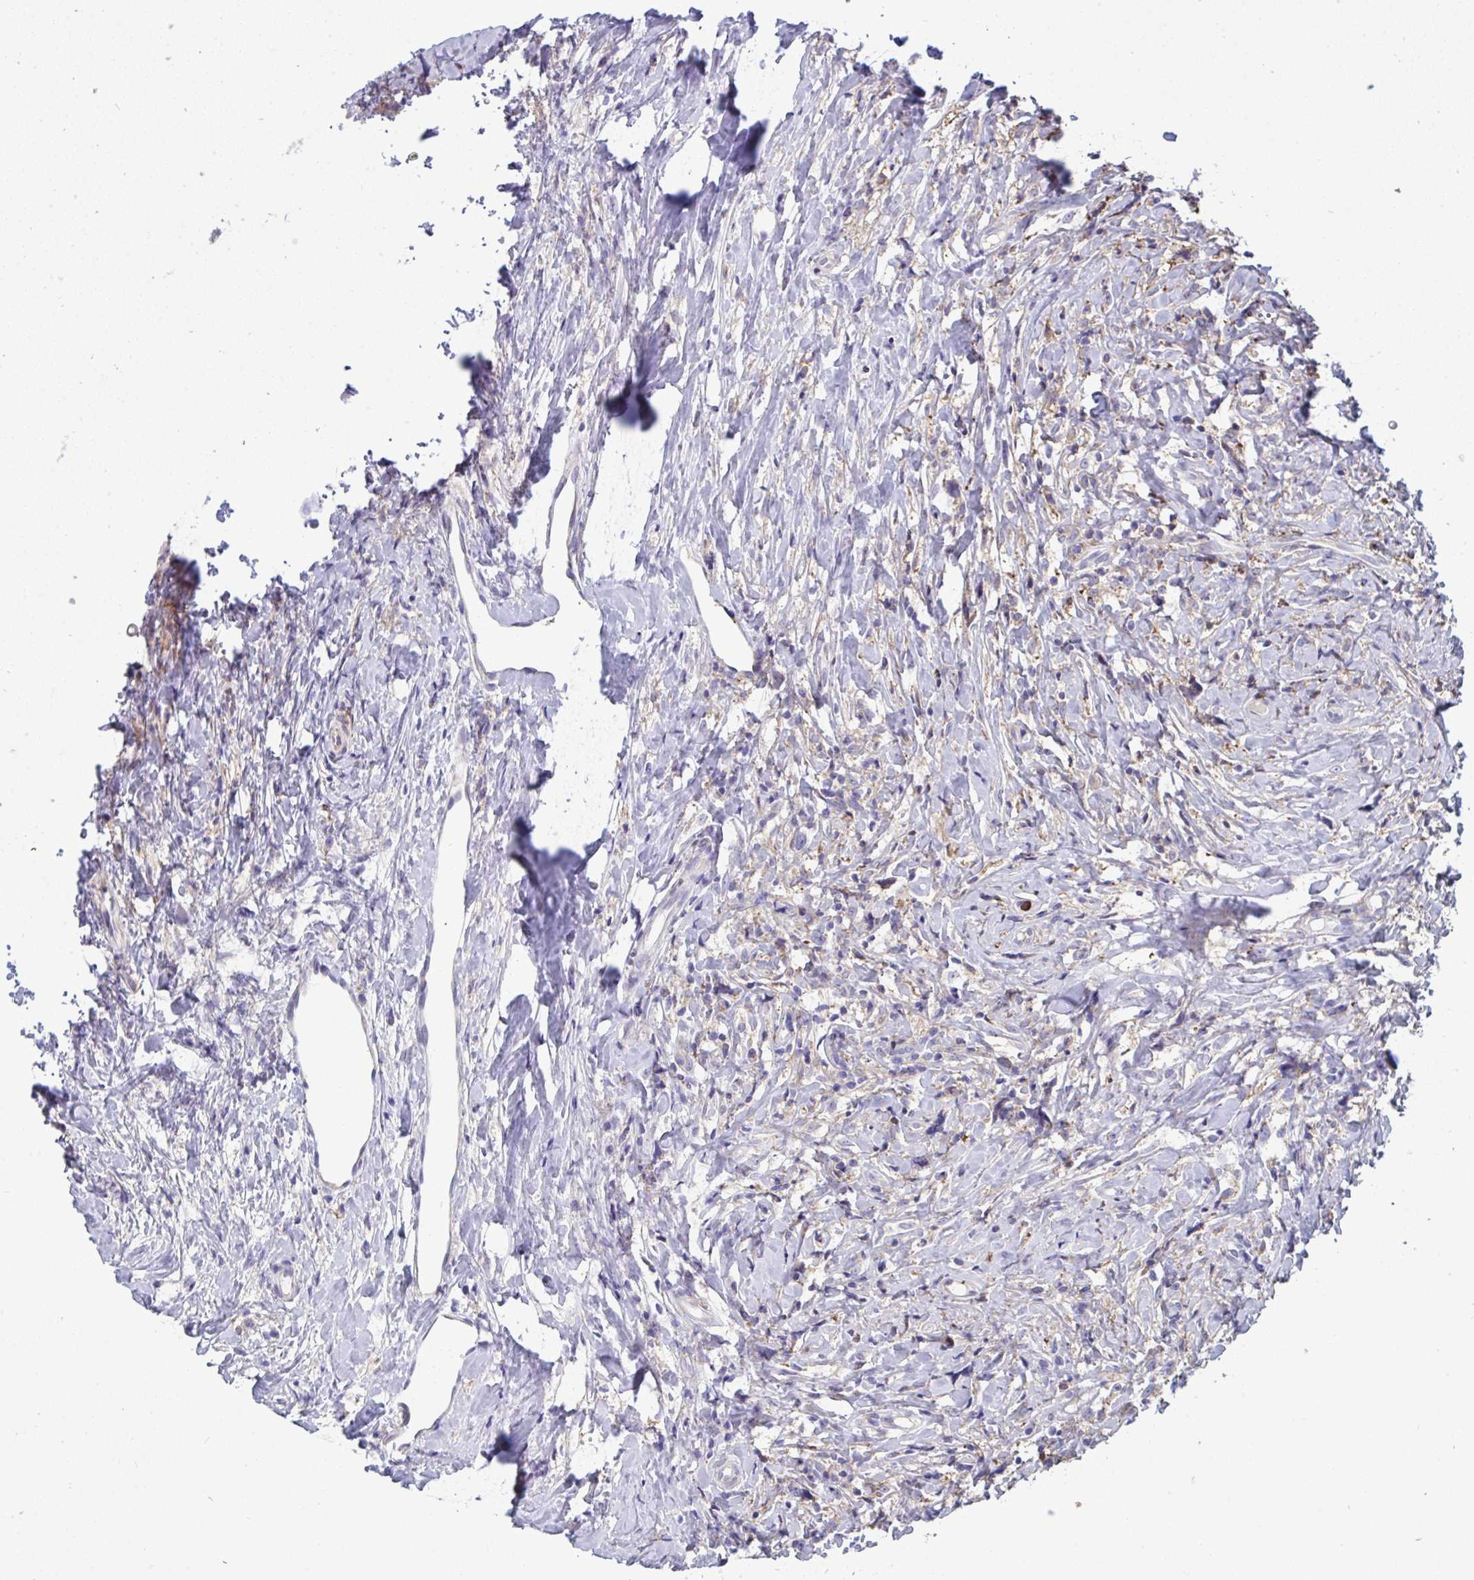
{"staining": {"intensity": "negative", "quantity": "none", "location": "none"}, "tissue": "lymphoma", "cell_type": "Tumor cells", "image_type": "cancer", "snomed": [{"axis": "morphology", "description": "Hodgkin's disease, NOS"}, {"axis": "topography", "description": "No Tissue"}], "caption": "This is an immunohistochemistry (IHC) image of human Hodgkin's disease. There is no positivity in tumor cells.", "gene": "MYMK", "patient": {"sex": "female", "age": 21}}